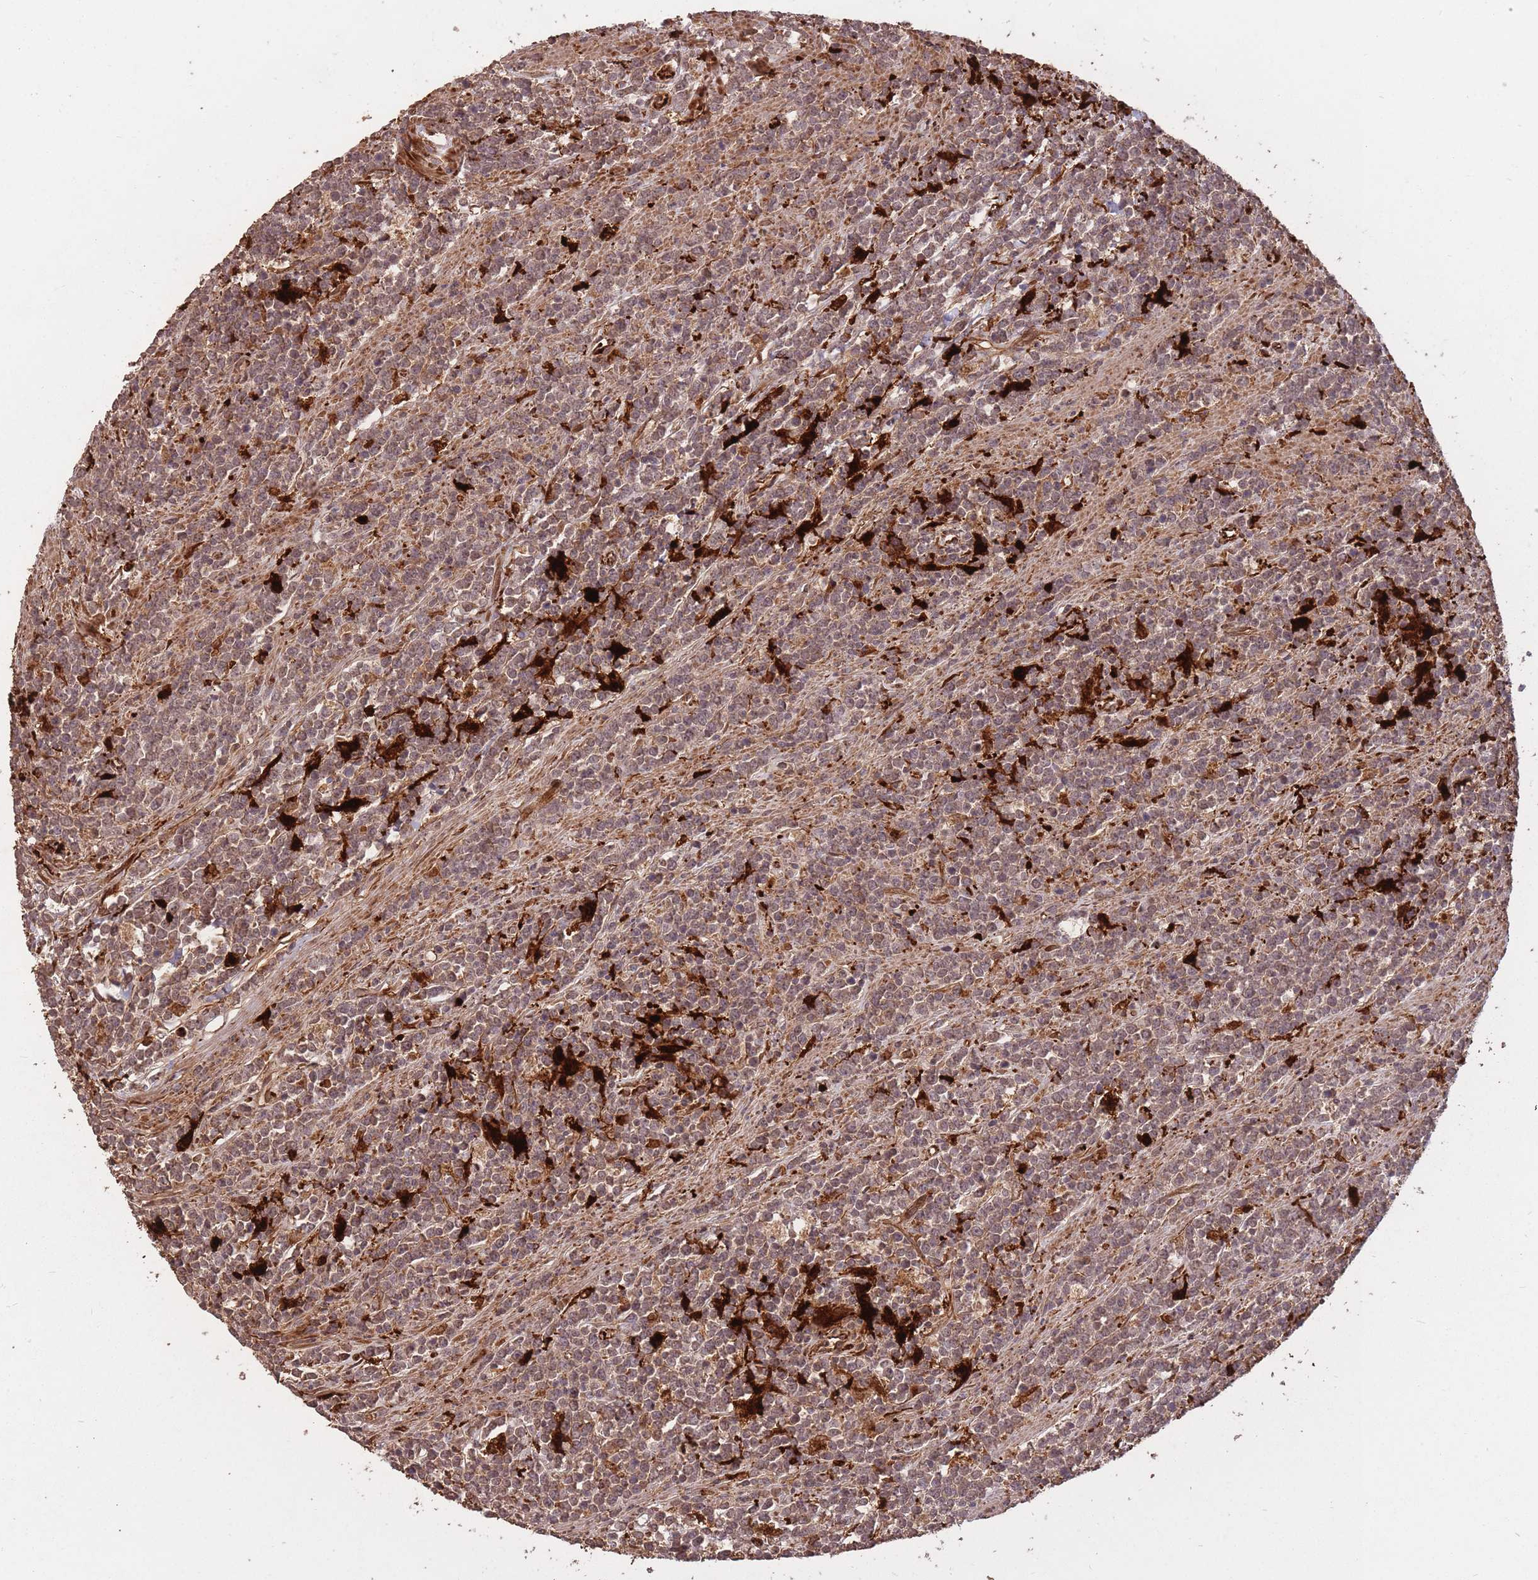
{"staining": {"intensity": "weak", "quantity": "25%-75%", "location": "cytoplasmic/membranous,nuclear"}, "tissue": "lymphoma", "cell_type": "Tumor cells", "image_type": "cancer", "snomed": [{"axis": "morphology", "description": "Malignant lymphoma, non-Hodgkin's type, High grade"}, {"axis": "topography", "description": "Small intestine"}, {"axis": "topography", "description": "Colon"}], "caption": "Approximately 25%-75% of tumor cells in human lymphoma reveal weak cytoplasmic/membranous and nuclear protein staining as visualized by brown immunohistochemical staining.", "gene": "ERBB3", "patient": {"sex": "male", "age": 8}}